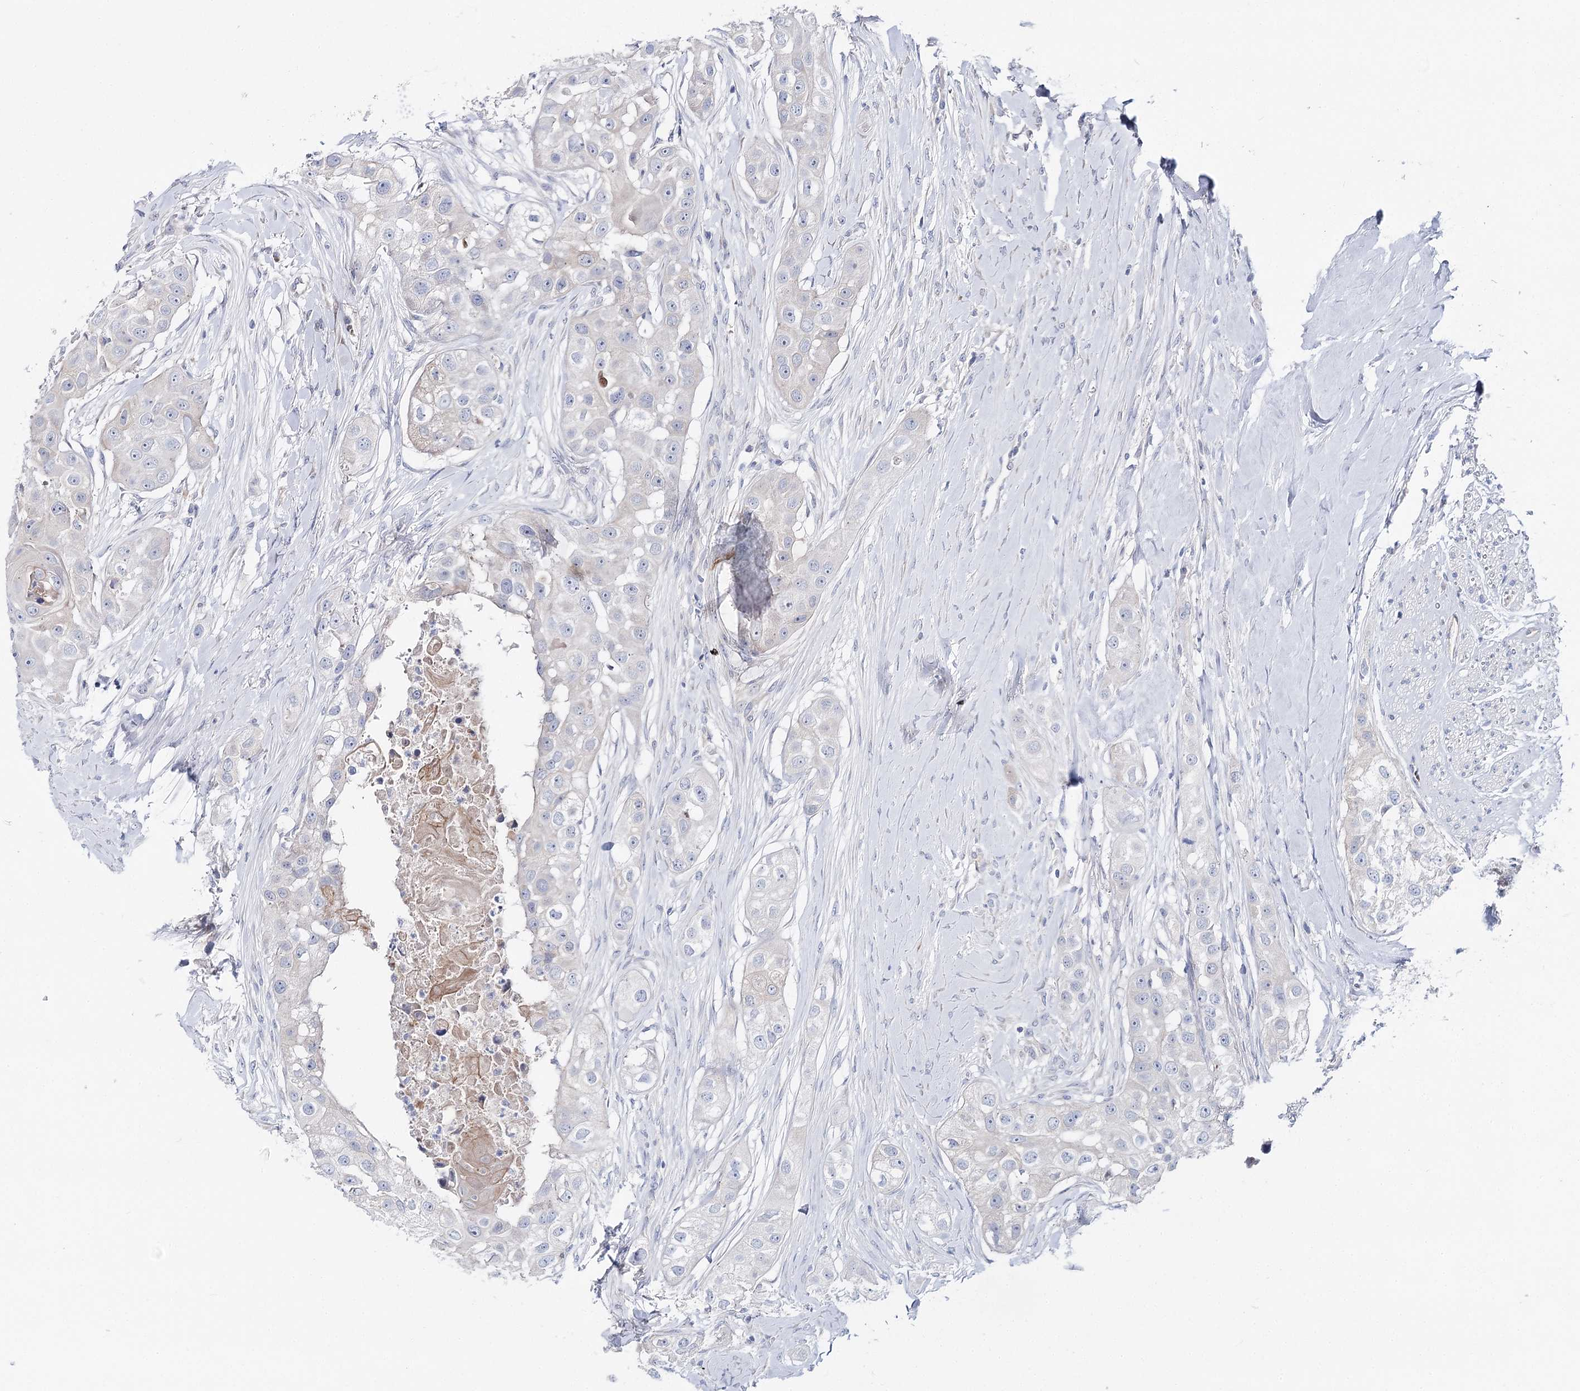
{"staining": {"intensity": "negative", "quantity": "none", "location": "none"}, "tissue": "head and neck cancer", "cell_type": "Tumor cells", "image_type": "cancer", "snomed": [{"axis": "morphology", "description": "Normal tissue, NOS"}, {"axis": "morphology", "description": "Squamous cell carcinoma, NOS"}, {"axis": "topography", "description": "Skeletal muscle"}, {"axis": "topography", "description": "Head-Neck"}], "caption": "This is a histopathology image of immunohistochemistry staining of head and neck squamous cell carcinoma, which shows no expression in tumor cells.", "gene": "LRRC14B", "patient": {"sex": "male", "age": 51}}